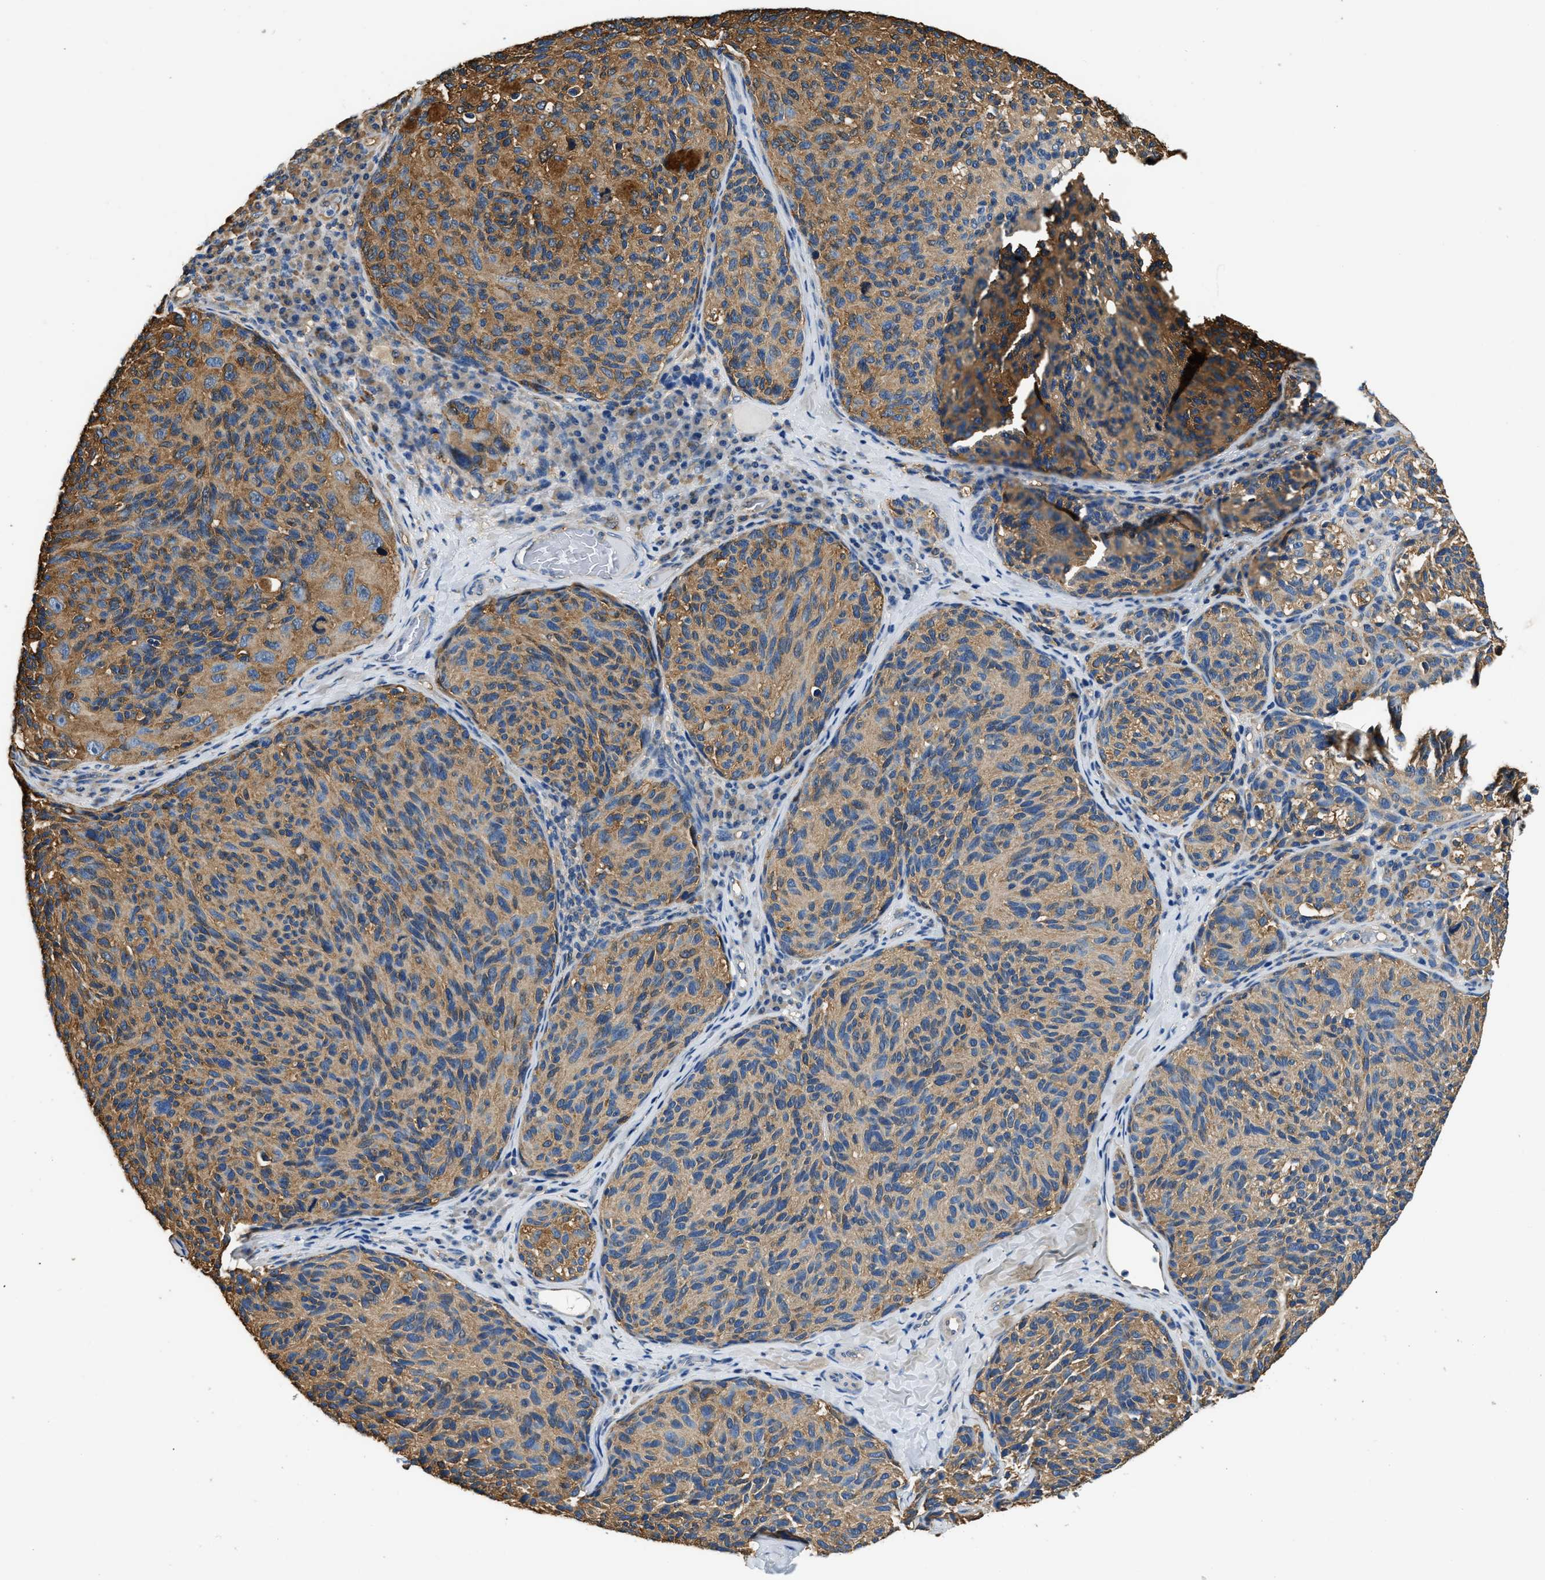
{"staining": {"intensity": "moderate", "quantity": ">75%", "location": "cytoplasmic/membranous"}, "tissue": "melanoma", "cell_type": "Tumor cells", "image_type": "cancer", "snomed": [{"axis": "morphology", "description": "Malignant melanoma, NOS"}, {"axis": "topography", "description": "Skin"}], "caption": "Melanoma was stained to show a protein in brown. There is medium levels of moderate cytoplasmic/membranous expression in about >75% of tumor cells. Nuclei are stained in blue.", "gene": "PPP2R1B", "patient": {"sex": "female", "age": 73}}